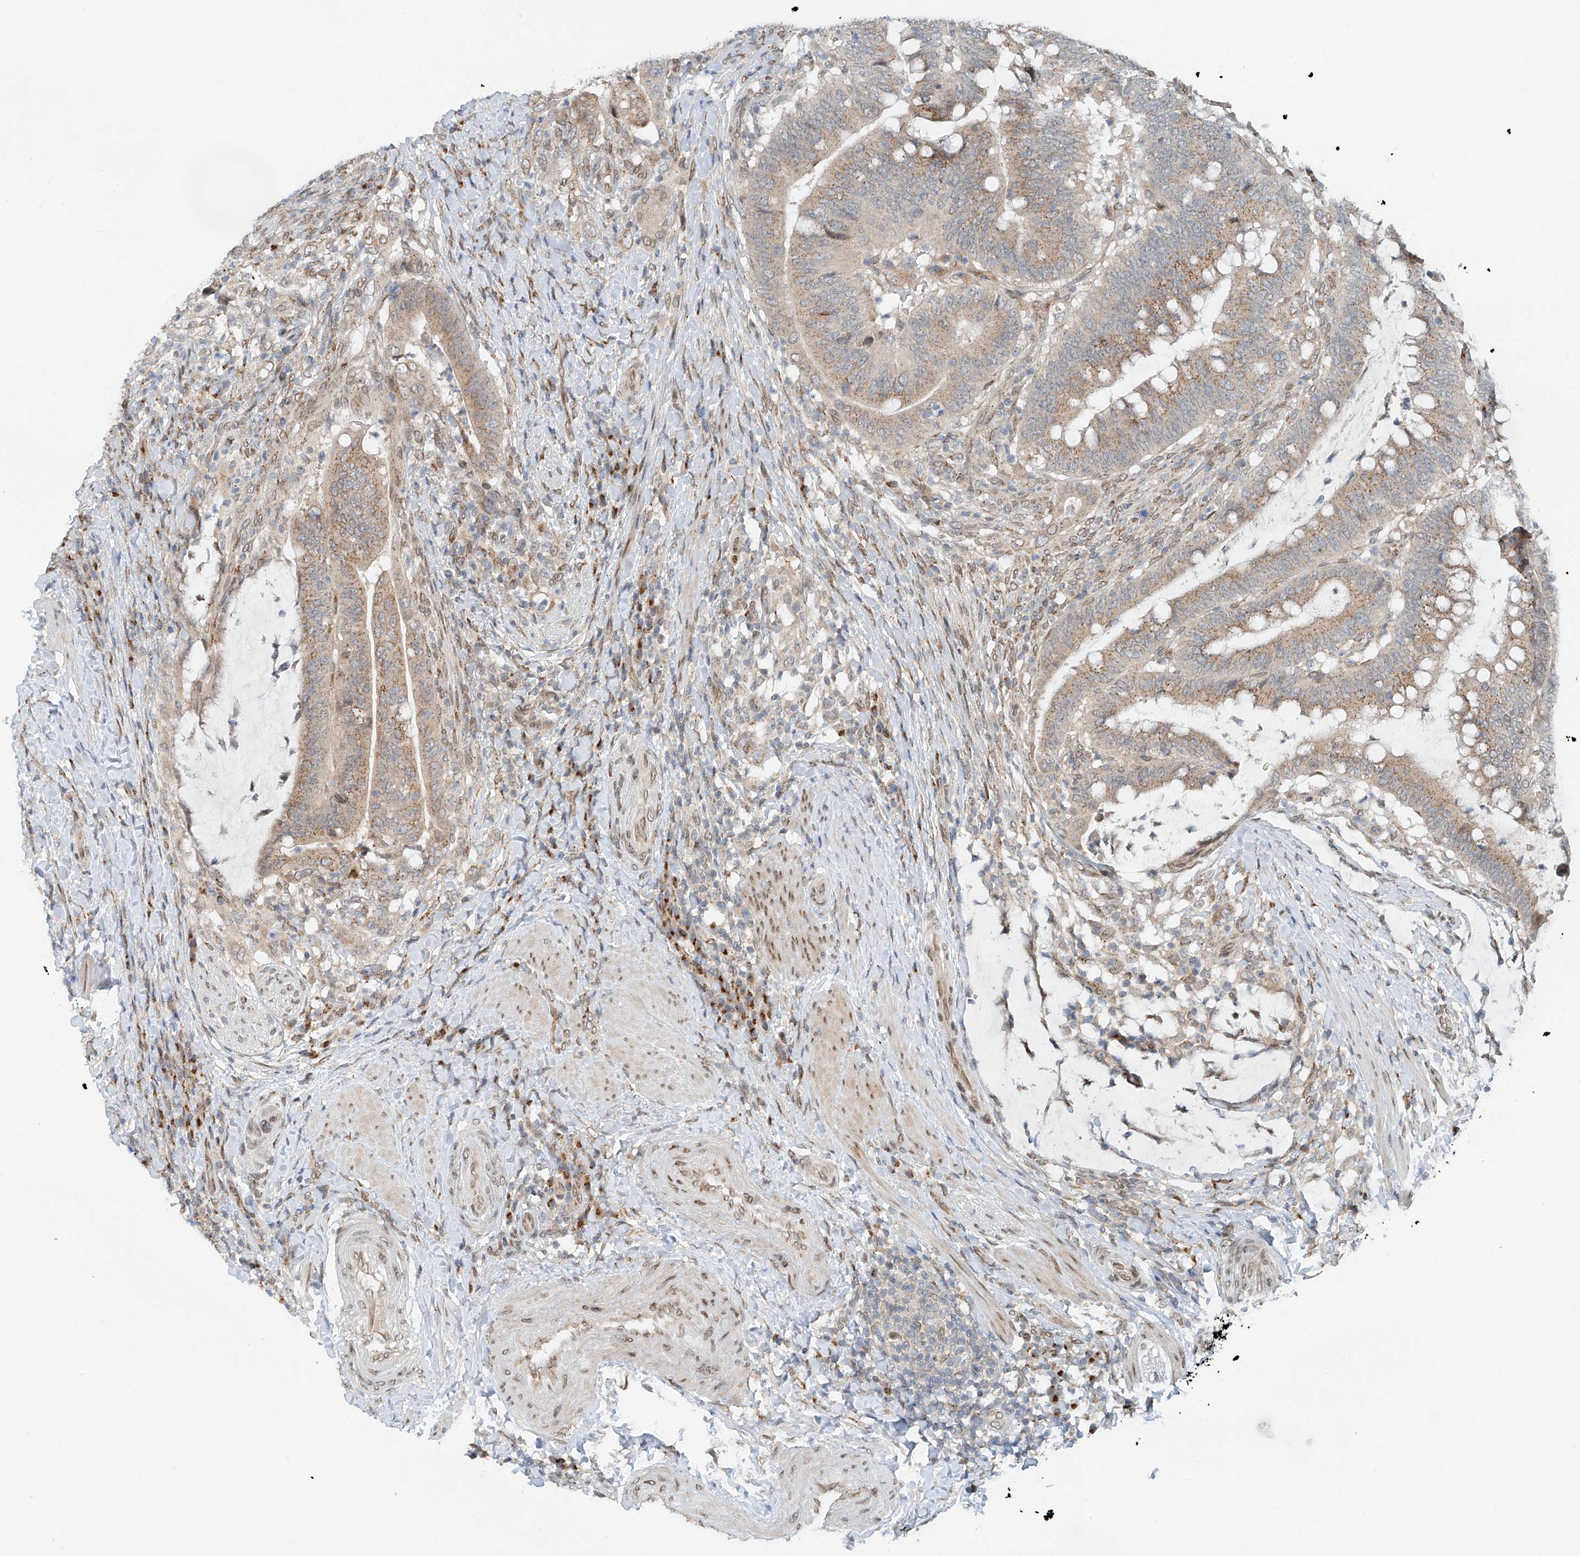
{"staining": {"intensity": "weak", "quantity": ">75%", "location": "cytoplasmic/membranous"}, "tissue": "colorectal cancer", "cell_type": "Tumor cells", "image_type": "cancer", "snomed": [{"axis": "morphology", "description": "Adenocarcinoma, NOS"}, {"axis": "topography", "description": "Colon"}], "caption": "About >75% of tumor cells in human colorectal cancer demonstrate weak cytoplasmic/membranous protein staining as visualized by brown immunohistochemical staining.", "gene": "STARD9", "patient": {"sex": "female", "age": 66}}